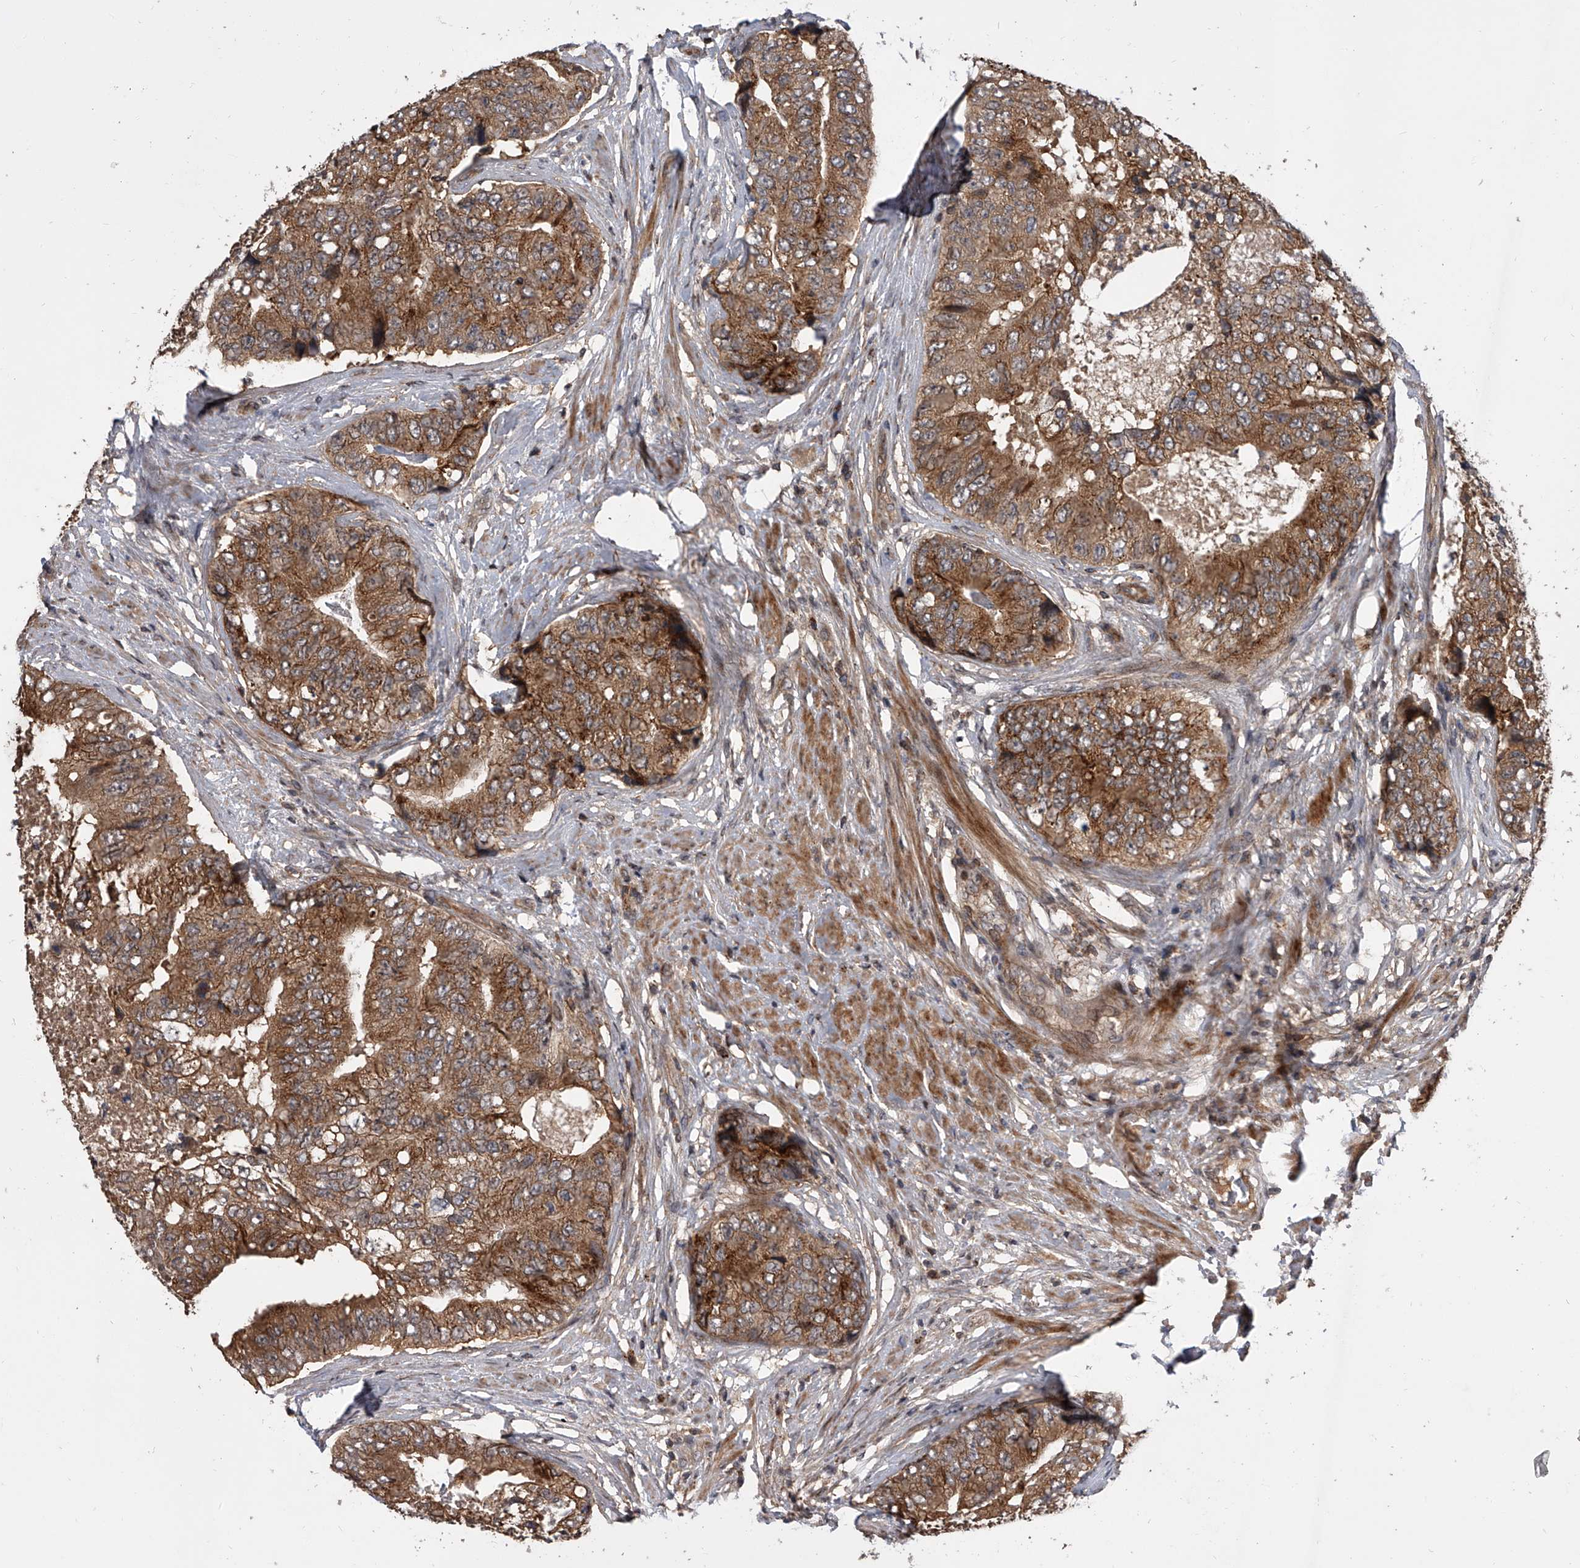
{"staining": {"intensity": "moderate", "quantity": ">75%", "location": "cytoplasmic/membranous"}, "tissue": "prostate cancer", "cell_type": "Tumor cells", "image_type": "cancer", "snomed": [{"axis": "morphology", "description": "Adenocarcinoma, High grade"}, {"axis": "topography", "description": "Prostate"}], "caption": "High-grade adenocarcinoma (prostate) stained with a protein marker exhibits moderate staining in tumor cells.", "gene": "USP47", "patient": {"sex": "male", "age": 70}}